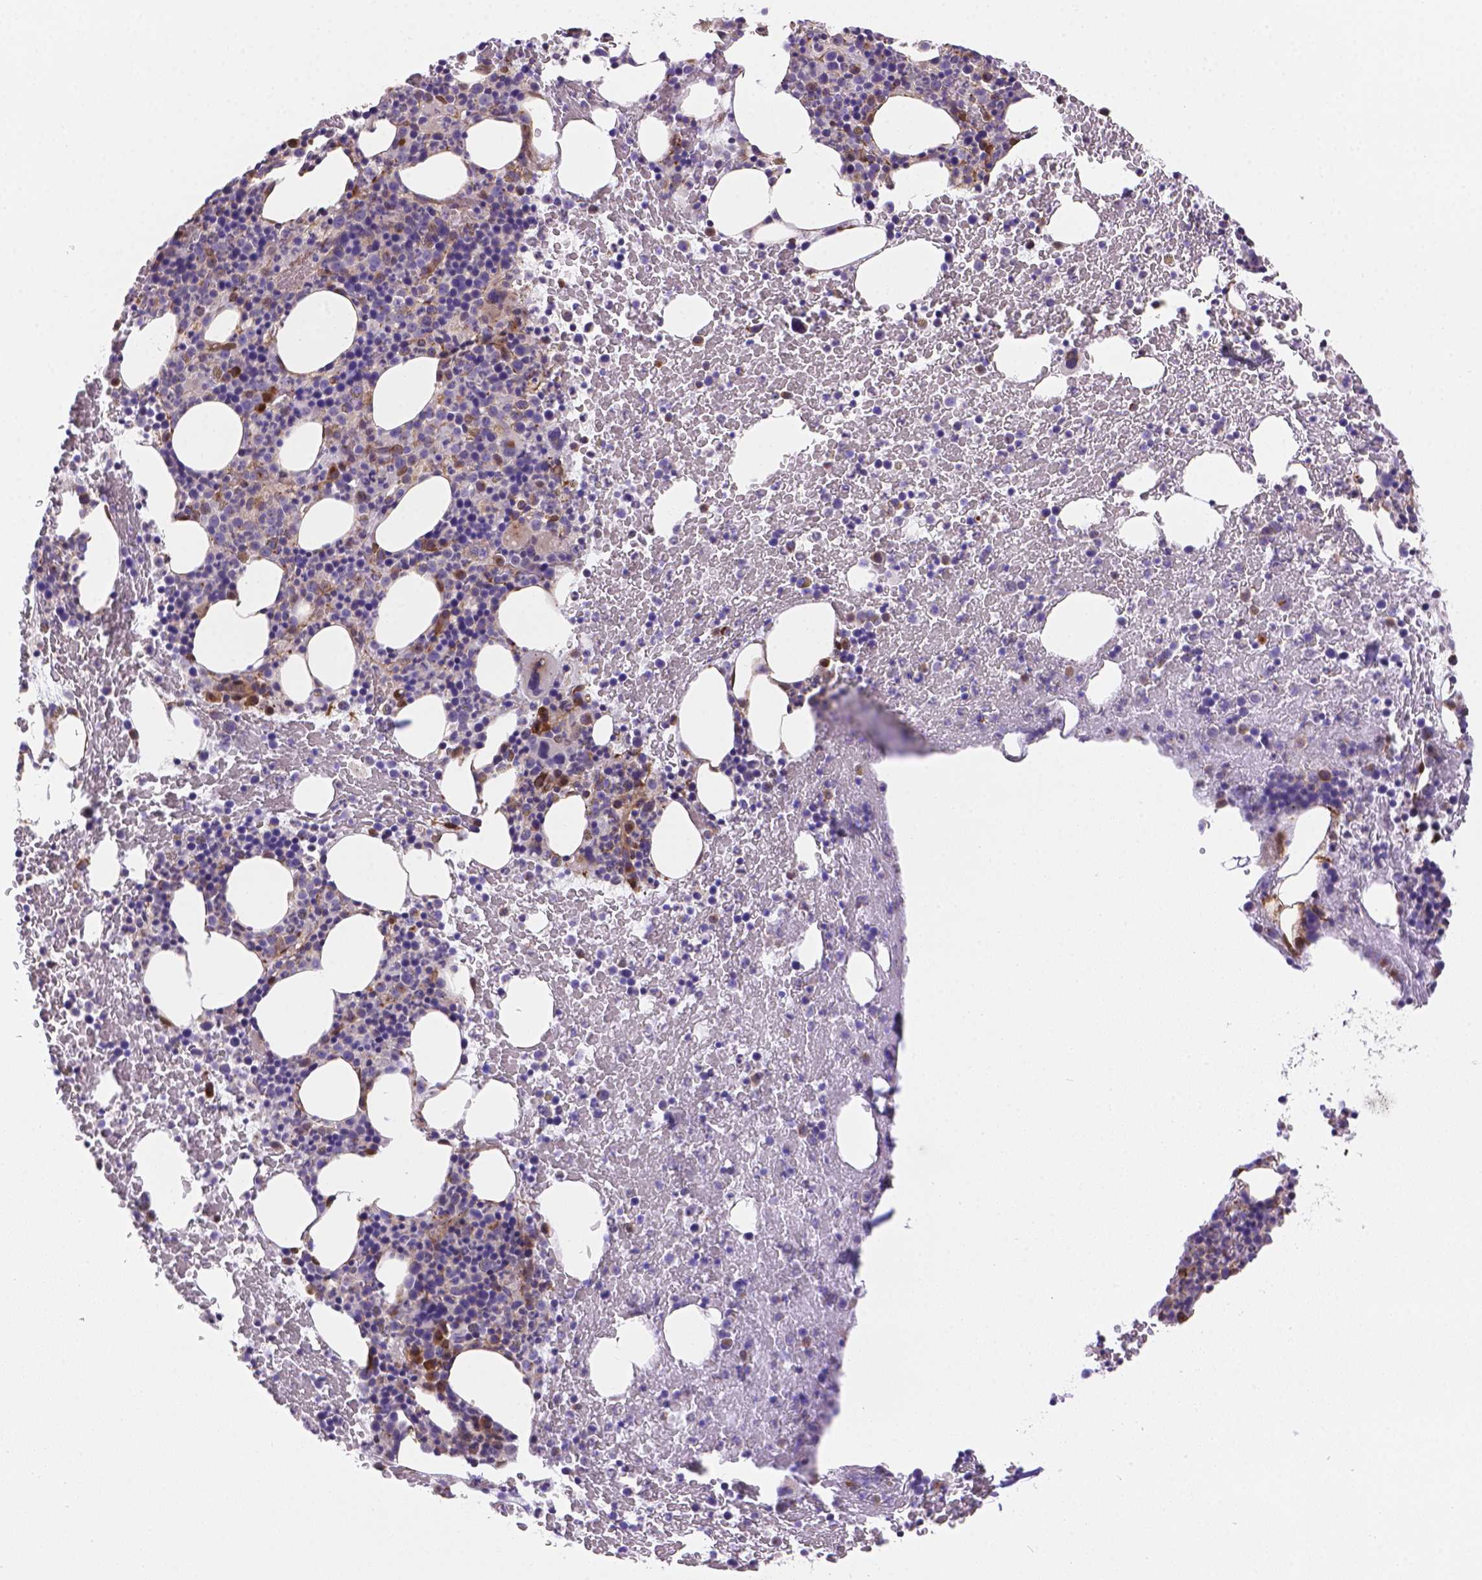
{"staining": {"intensity": "moderate", "quantity": "<25%", "location": "cytoplasmic/membranous"}, "tissue": "bone marrow", "cell_type": "Hematopoietic cells", "image_type": "normal", "snomed": [{"axis": "morphology", "description": "Normal tissue, NOS"}, {"axis": "topography", "description": "Bone marrow"}], "caption": "Approximately <25% of hematopoietic cells in benign human bone marrow display moderate cytoplasmic/membranous protein positivity as visualized by brown immunohistochemical staining.", "gene": "YAP1", "patient": {"sex": "male", "age": 72}}